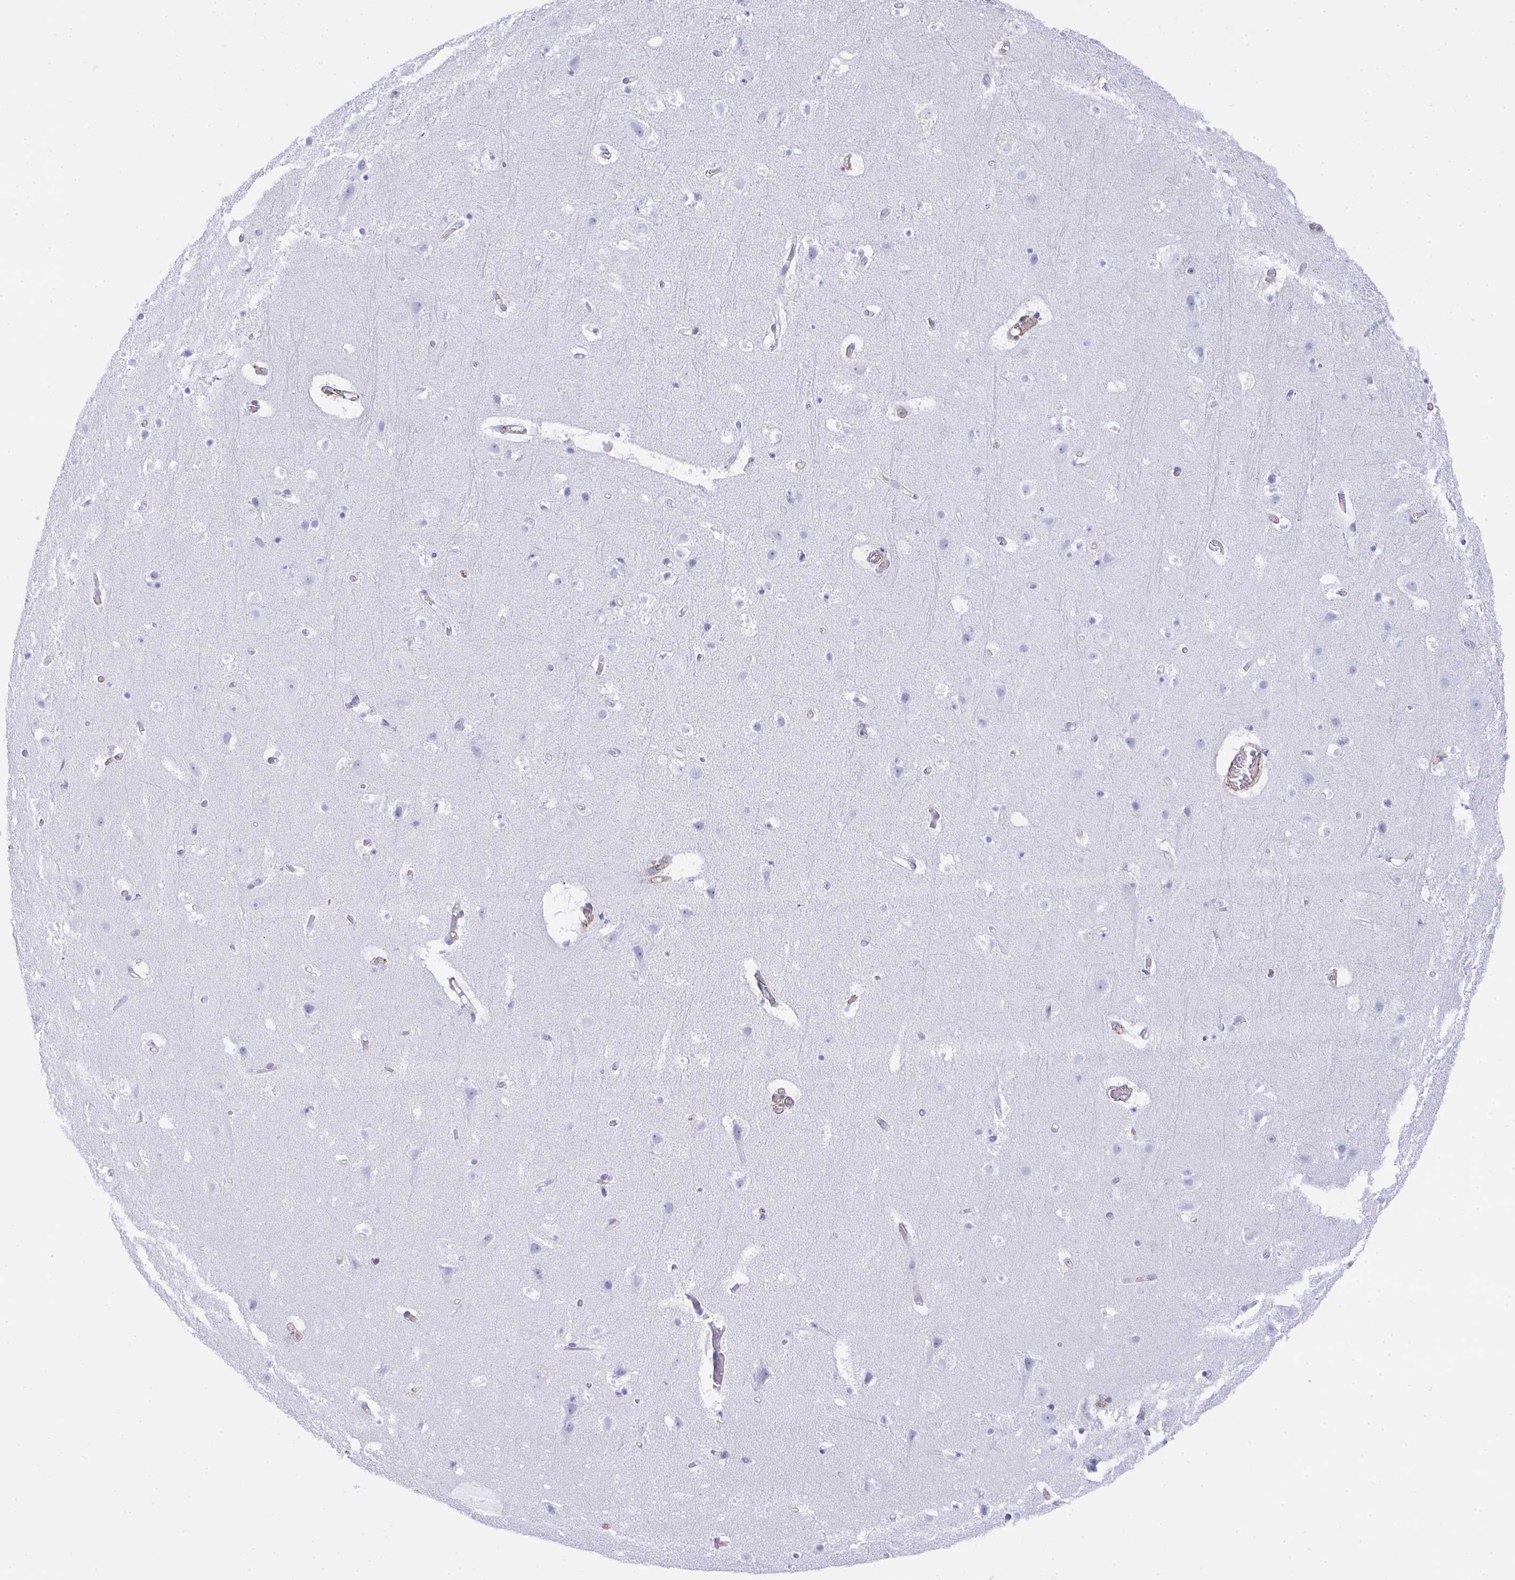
{"staining": {"intensity": "negative", "quantity": "none", "location": "none"}, "tissue": "cerebral cortex", "cell_type": "Endothelial cells", "image_type": "normal", "snomed": [{"axis": "morphology", "description": "Normal tissue, NOS"}, {"axis": "topography", "description": "Cerebral cortex"}], "caption": "DAB immunohistochemical staining of unremarkable cerebral cortex demonstrates no significant positivity in endothelial cells.", "gene": "TNFAIP8", "patient": {"sex": "female", "age": 42}}